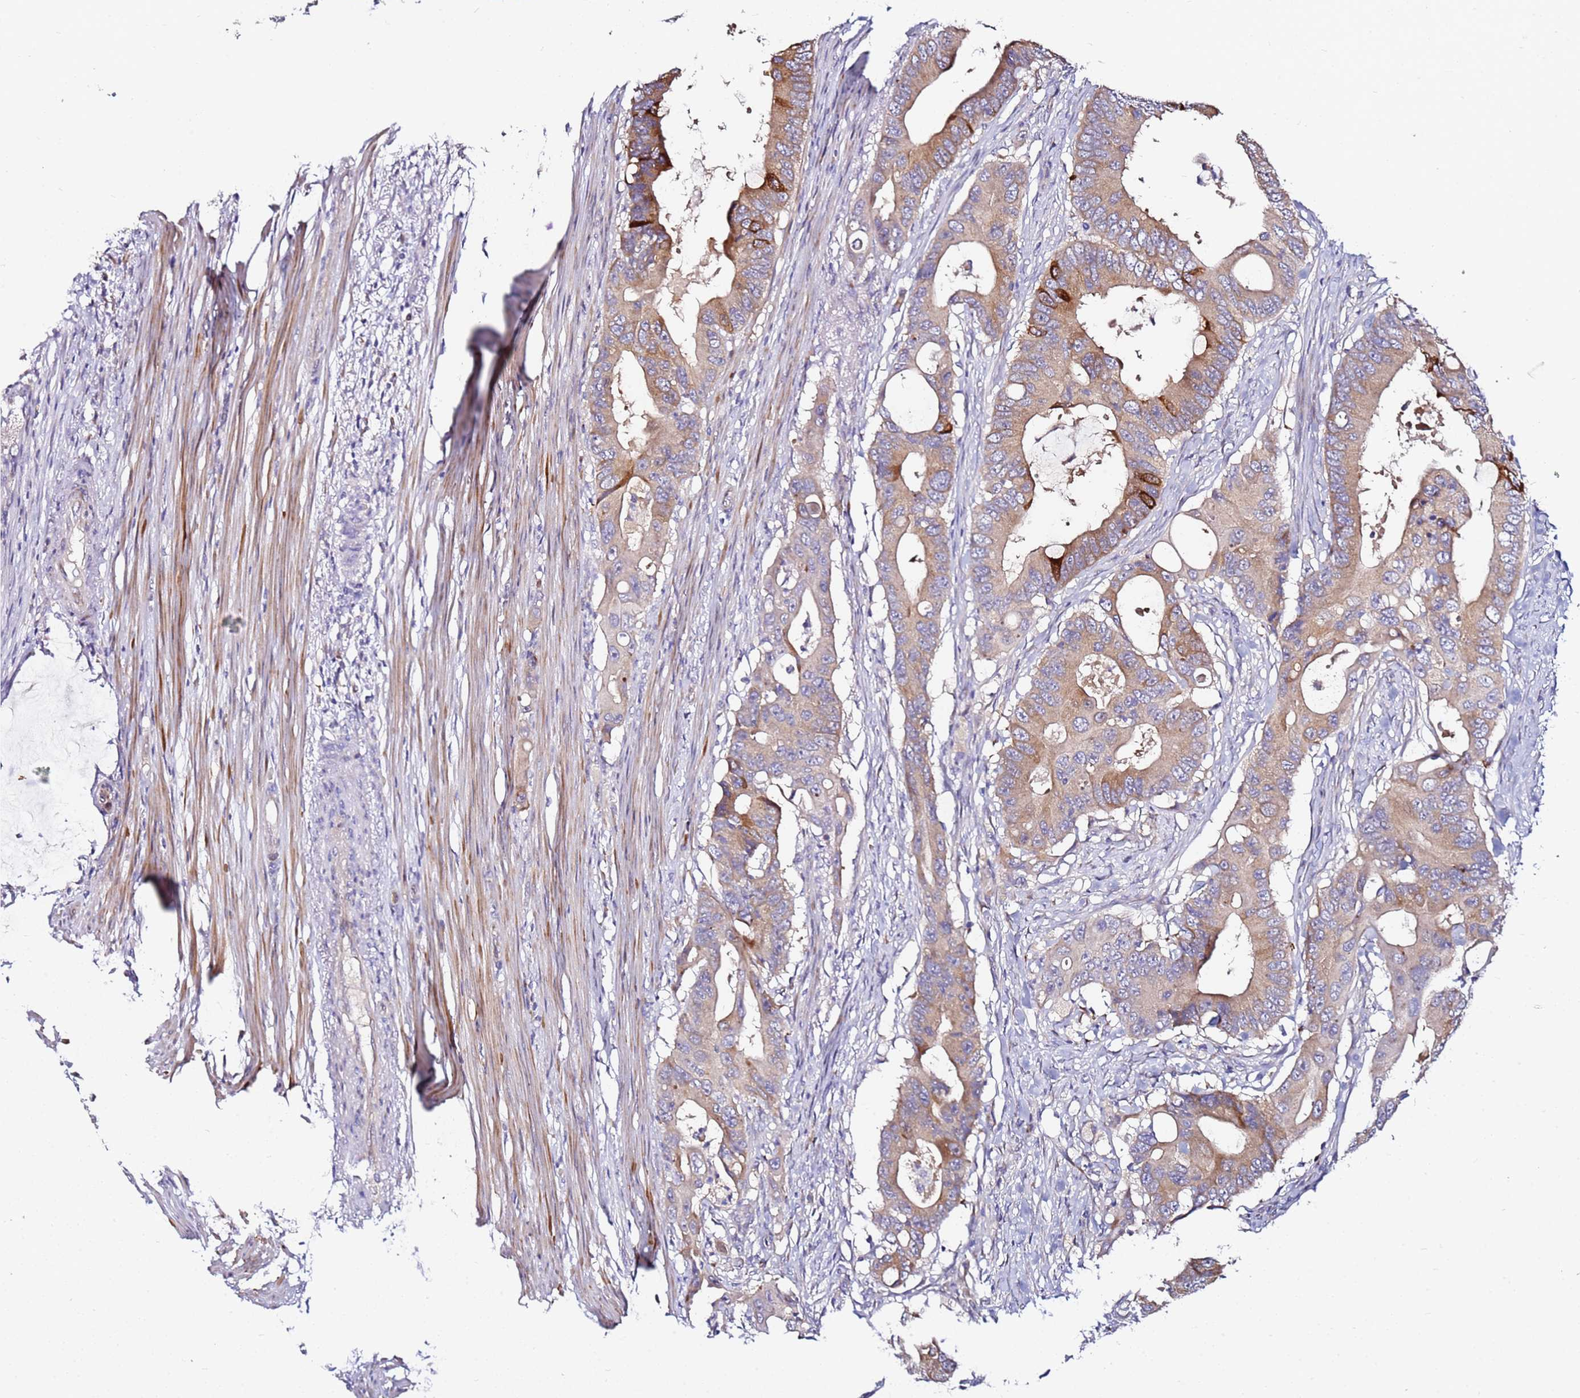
{"staining": {"intensity": "moderate", "quantity": "25%-75%", "location": "cytoplasmic/membranous"}, "tissue": "colorectal cancer", "cell_type": "Tumor cells", "image_type": "cancer", "snomed": [{"axis": "morphology", "description": "Adenocarcinoma, NOS"}, {"axis": "topography", "description": "Colon"}], "caption": "Immunohistochemical staining of colorectal cancer exhibits medium levels of moderate cytoplasmic/membranous protein expression in approximately 25%-75% of tumor cells. (Brightfield microscopy of DAB IHC at high magnification).", "gene": "SRRM5", "patient": {"sex": "male", "age": 71}}